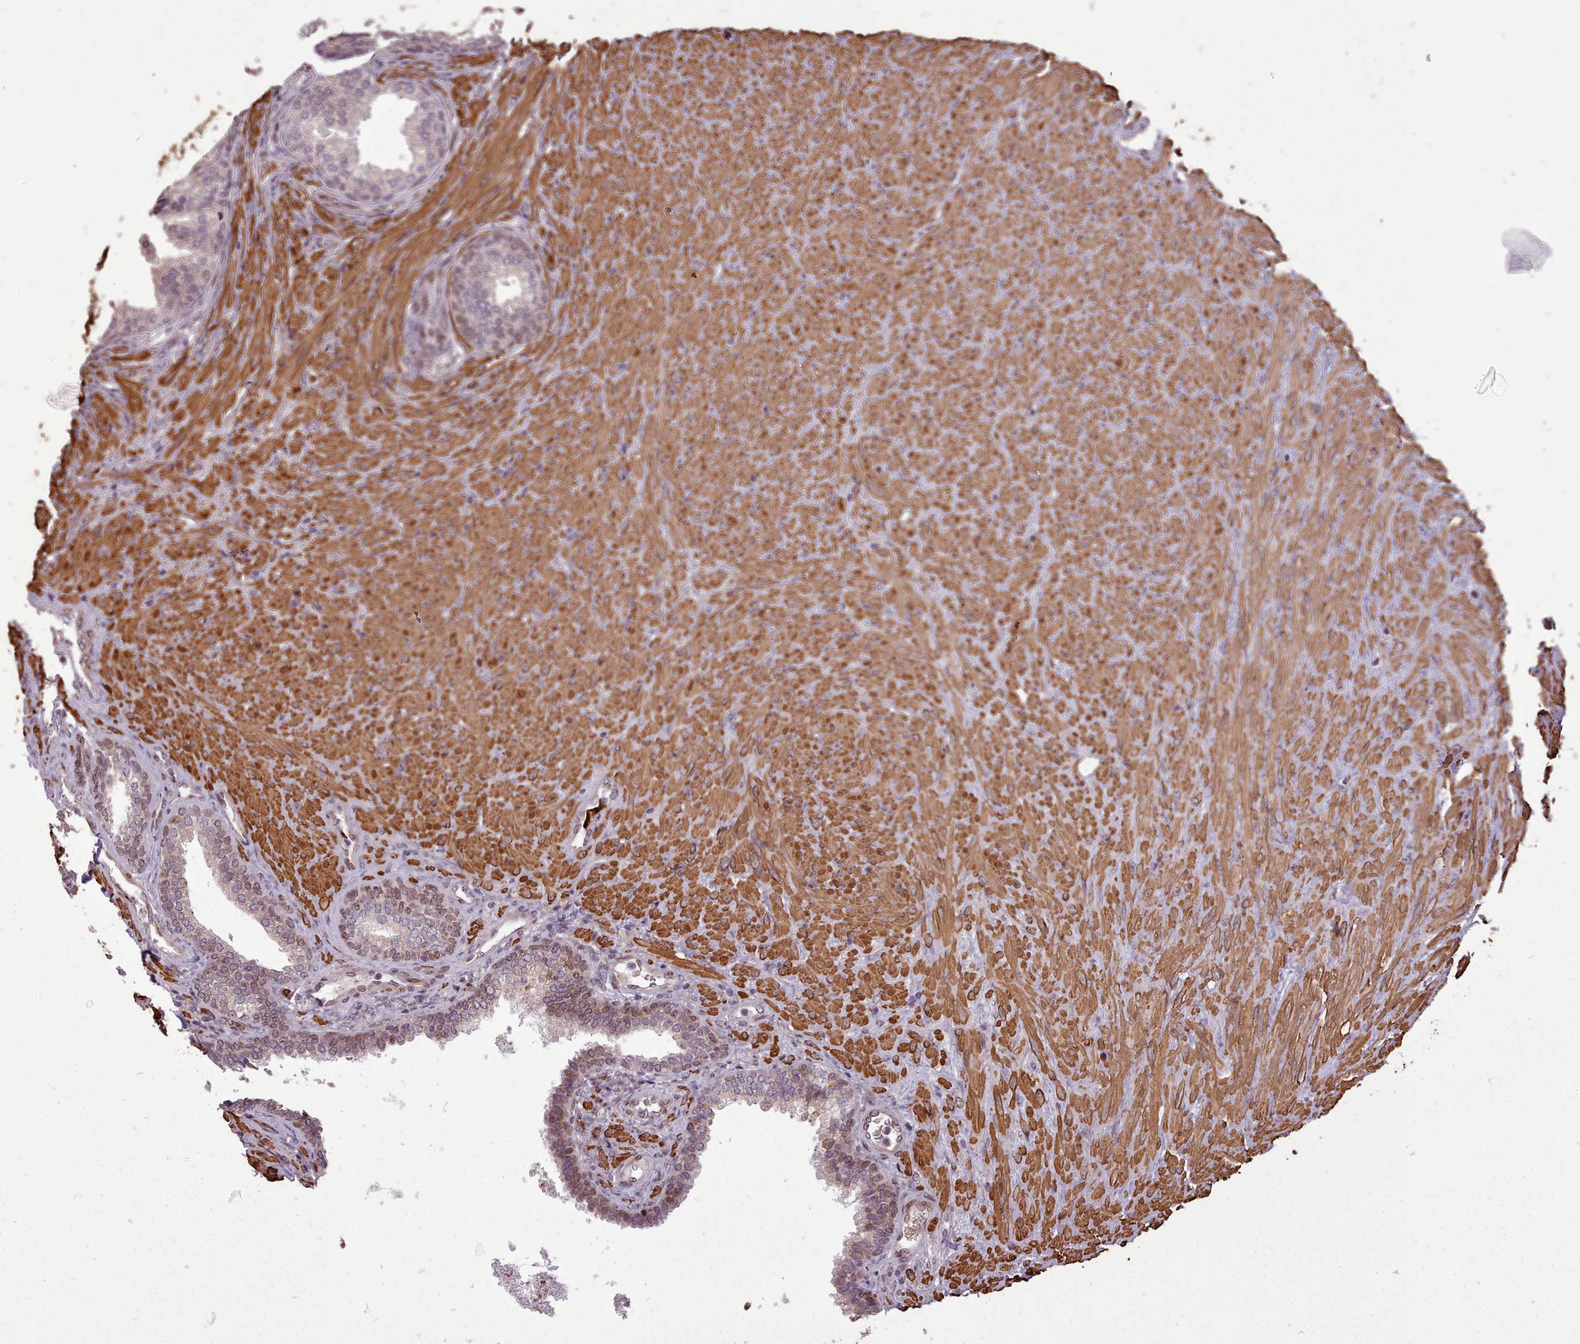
{"staining": {"intensity": "moderate", "quantity": "25%-75%", "location": "cytoplasmic/membranous,nuclear"}, "tissue": "prostate", "cell_type": "Glandular cells", "image_type": "normal", "snomed": [{"axis": "morphology", "description": "Normal tissue, NOS"}, {"axis": "topography", "description": "Prostate"}], "caption": "Protein positivity by IHC exhibits moderate cytoplasmic/membranous,nuclear positivity in about 25%-75% of glandular cells in unremarkable prostate. (Brightfield microscopy of DAB IHC at high magnification).", "gene": "CABP1", "patient": {"sex": "male", "age": 76}}